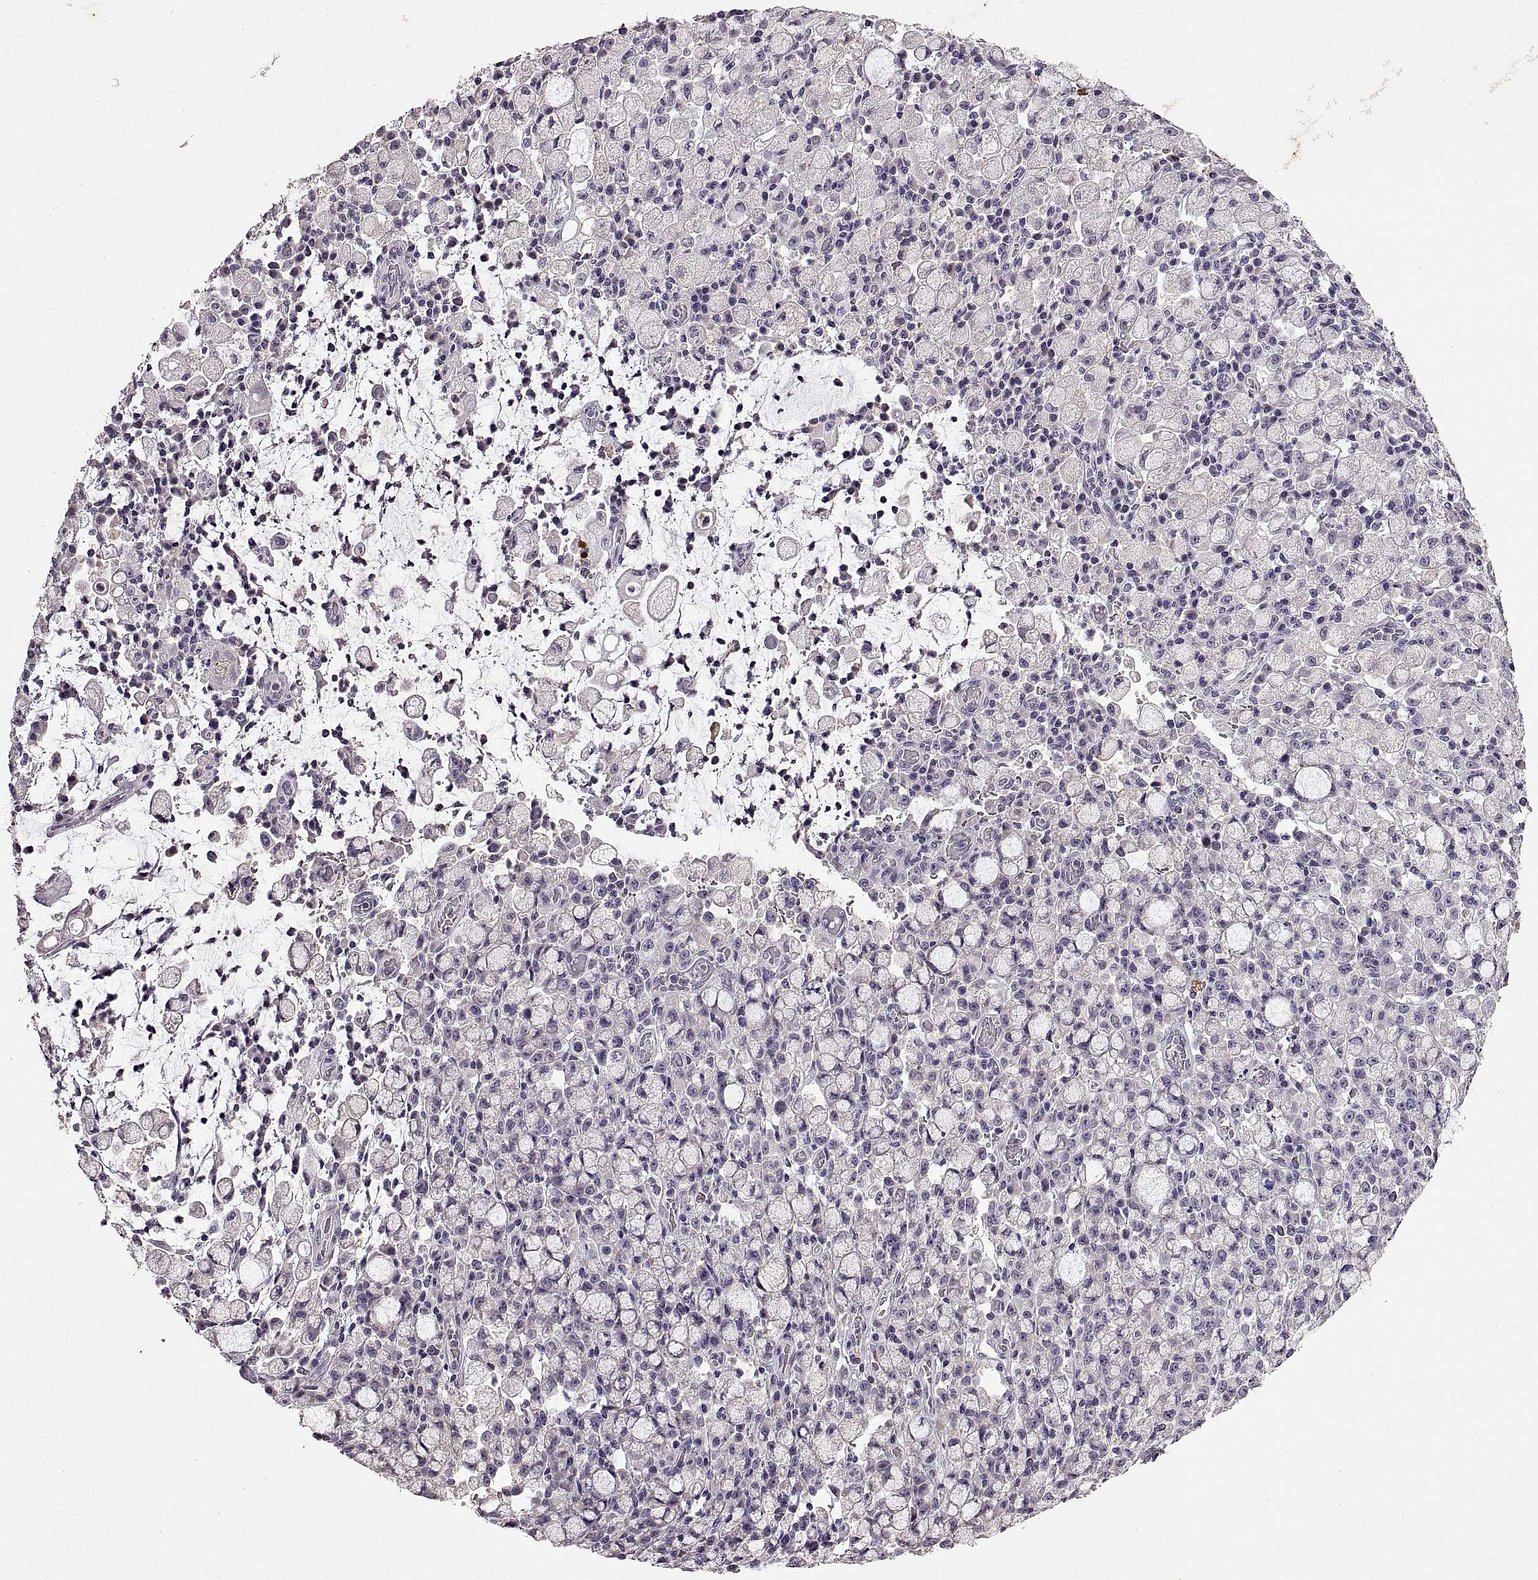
{"staining": {"intensity": "negative", "quantity": "none", "location": "none"}, "tissue": "stomach cancer", "cell_type": "Tumor cells", "image_type": "cancer", "snomed": [{"axis": "morphology", "description": "Adenocarcinoma, NOS"}, {"axis": "topography", "description": "Stomach"}], "caption": "This is an IHC micrograph of stomach adenocarcinoma. There is no positivity in tumor cells.", "gene": "DEFB136", "patient": {"sex": "male", "age": 58}}